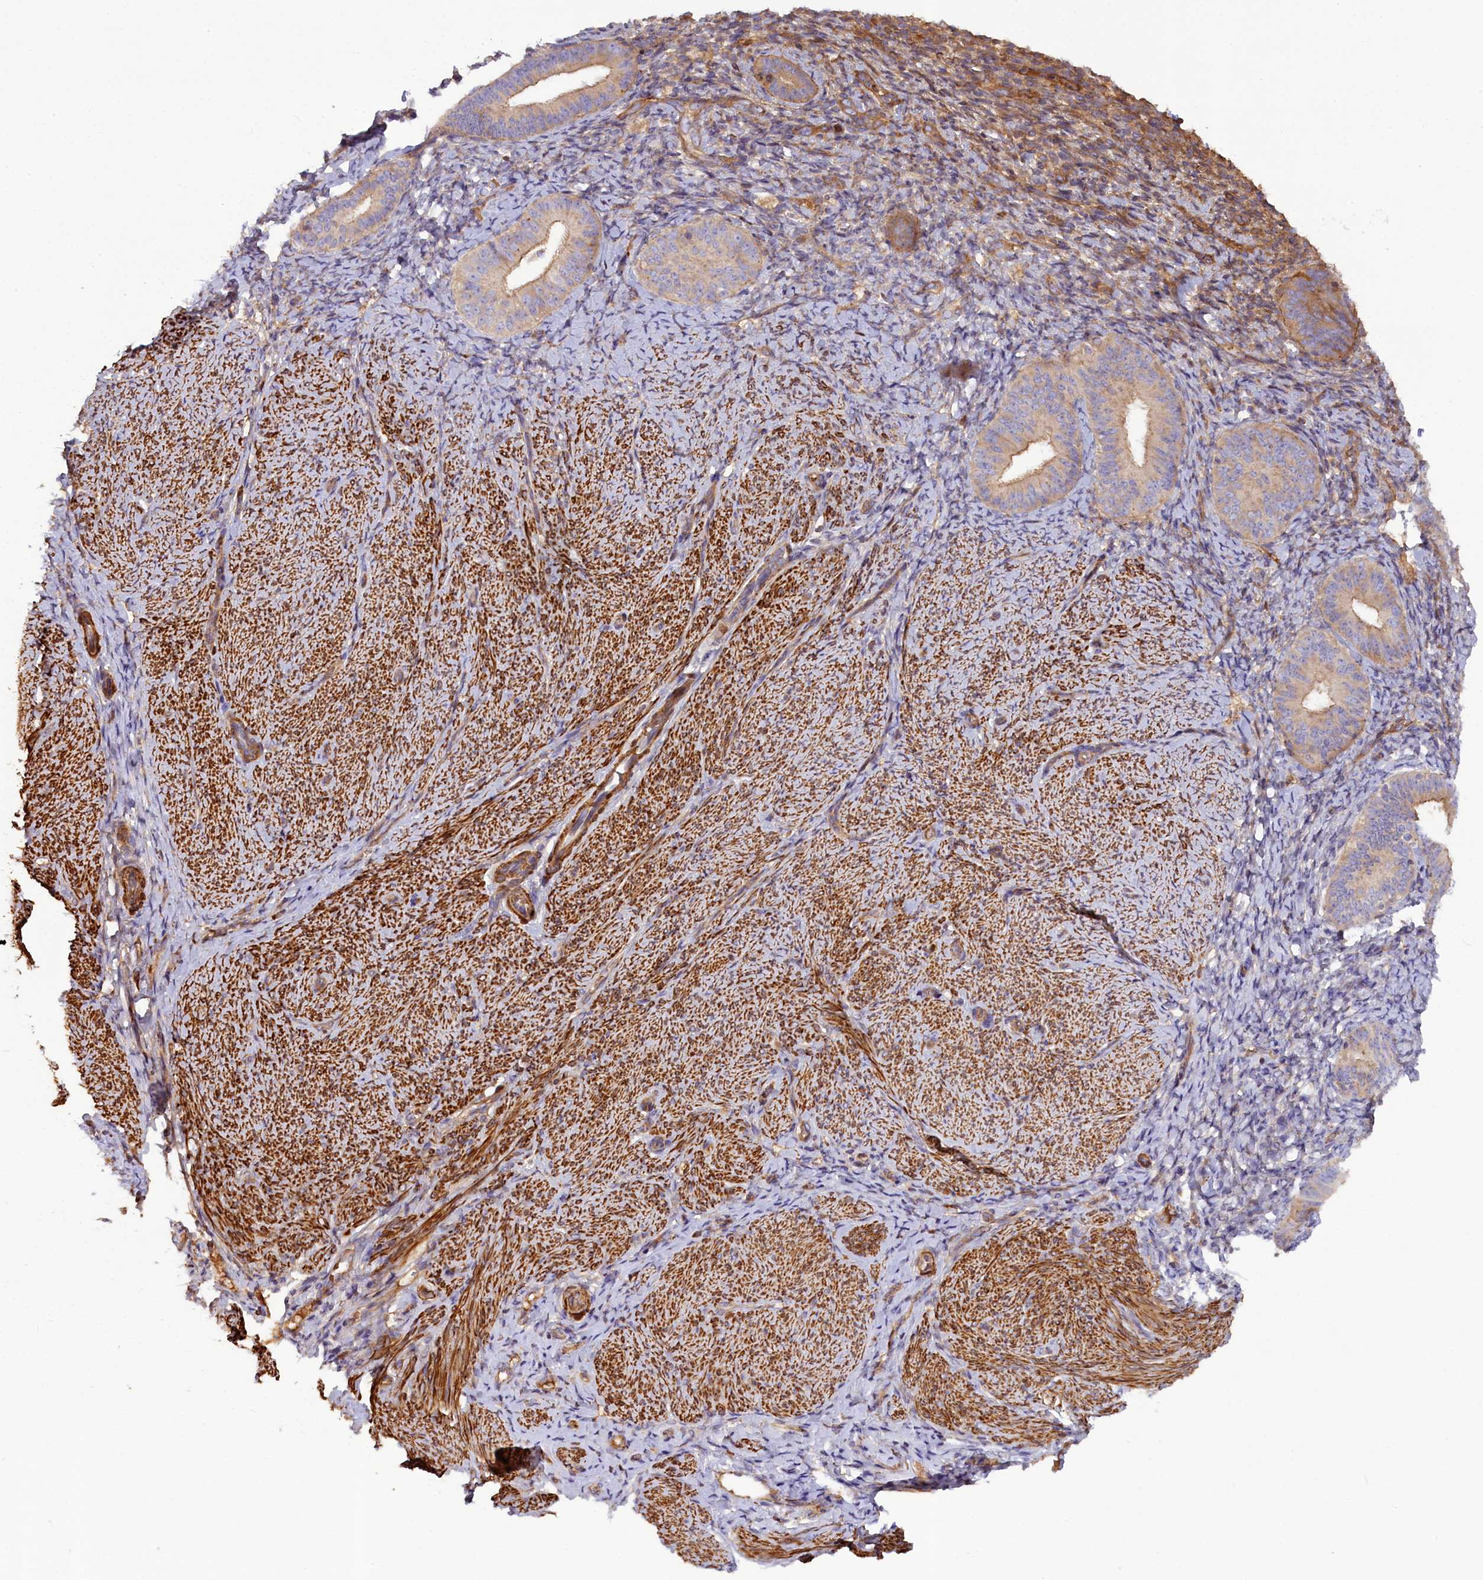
{"staining": {"intensity": "weak", "quantity": "25%-75%", "location": "cytoplasmic/membranous"}, "tissue": "endometrium", "cell_type": "Cells in endometrial stroma", "image_type": "normal", "snomed": [{"axis": "morphology", "description": "Normal tissue, NOS"}, {"axis": "topography", "description": "Endometrium"}], "caption": "Endometrium stained for a protein reveals weak cytoplasmic/membranous positivity in cells in endometrial stroma.", "gene": "FUZ", "patient": {"sex": "female", "age": 65}}